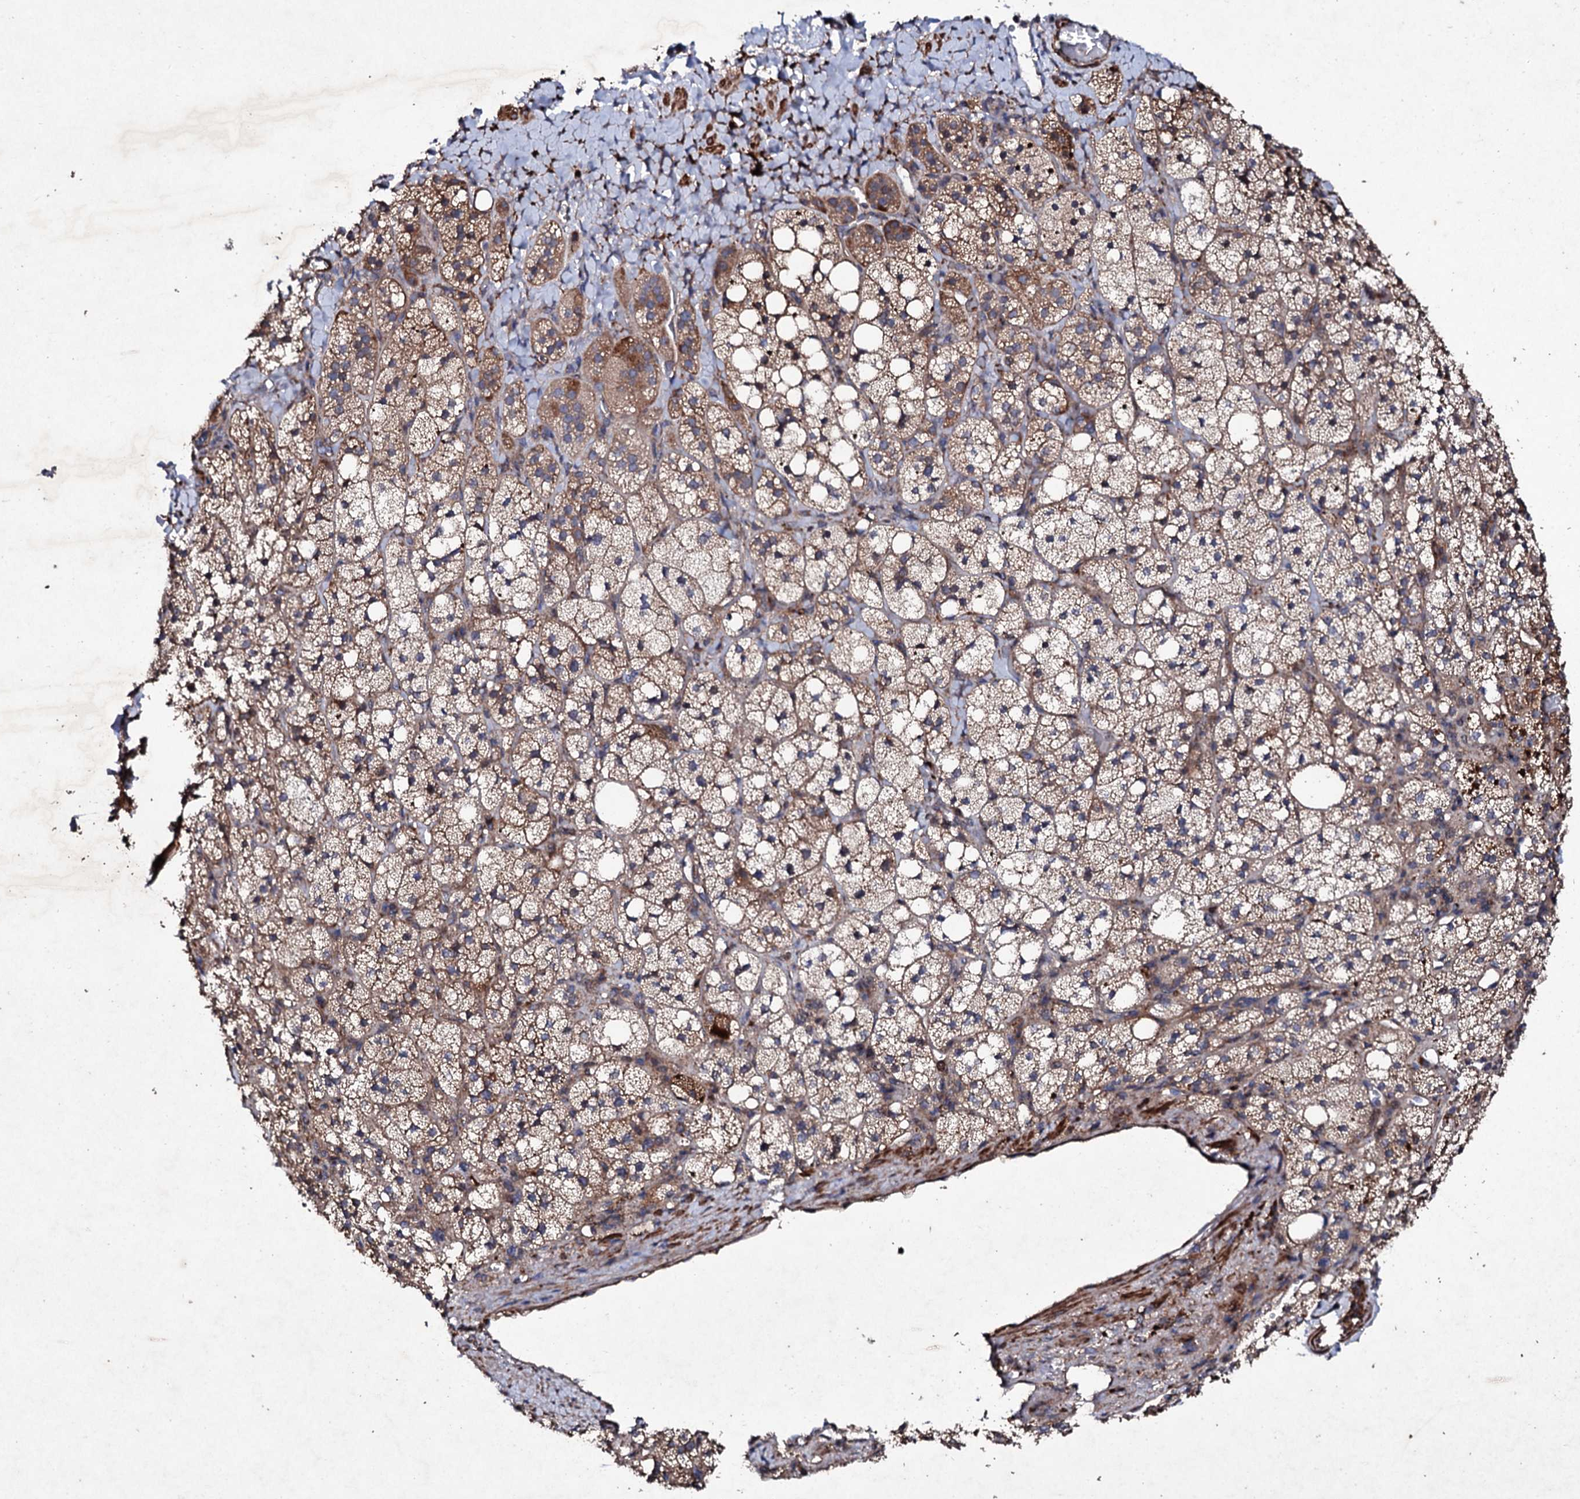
{"staining": {"intensity": "moderate", "quantity": ">75%", "location": "cytoplasmic/membranous"}, "tissue": "adrenal gland", "cell_type": "Glandular cells", "image_type": "normal", "snomed": [{"axis": "morphology", "description": "Normal tissue, NOS"}, {"axis": "topography", "description": "Adrenal gland"}], "caption": "Protein analysis of benign adrenal gland shows moderate cytoplasmic/membranous positivity in about >75% of glandular cells. (DAB = brown stain, brightfield microscopy at high magnification).", "gene": "MOCOS", "patient": {"sex": "male", "age": 61}}